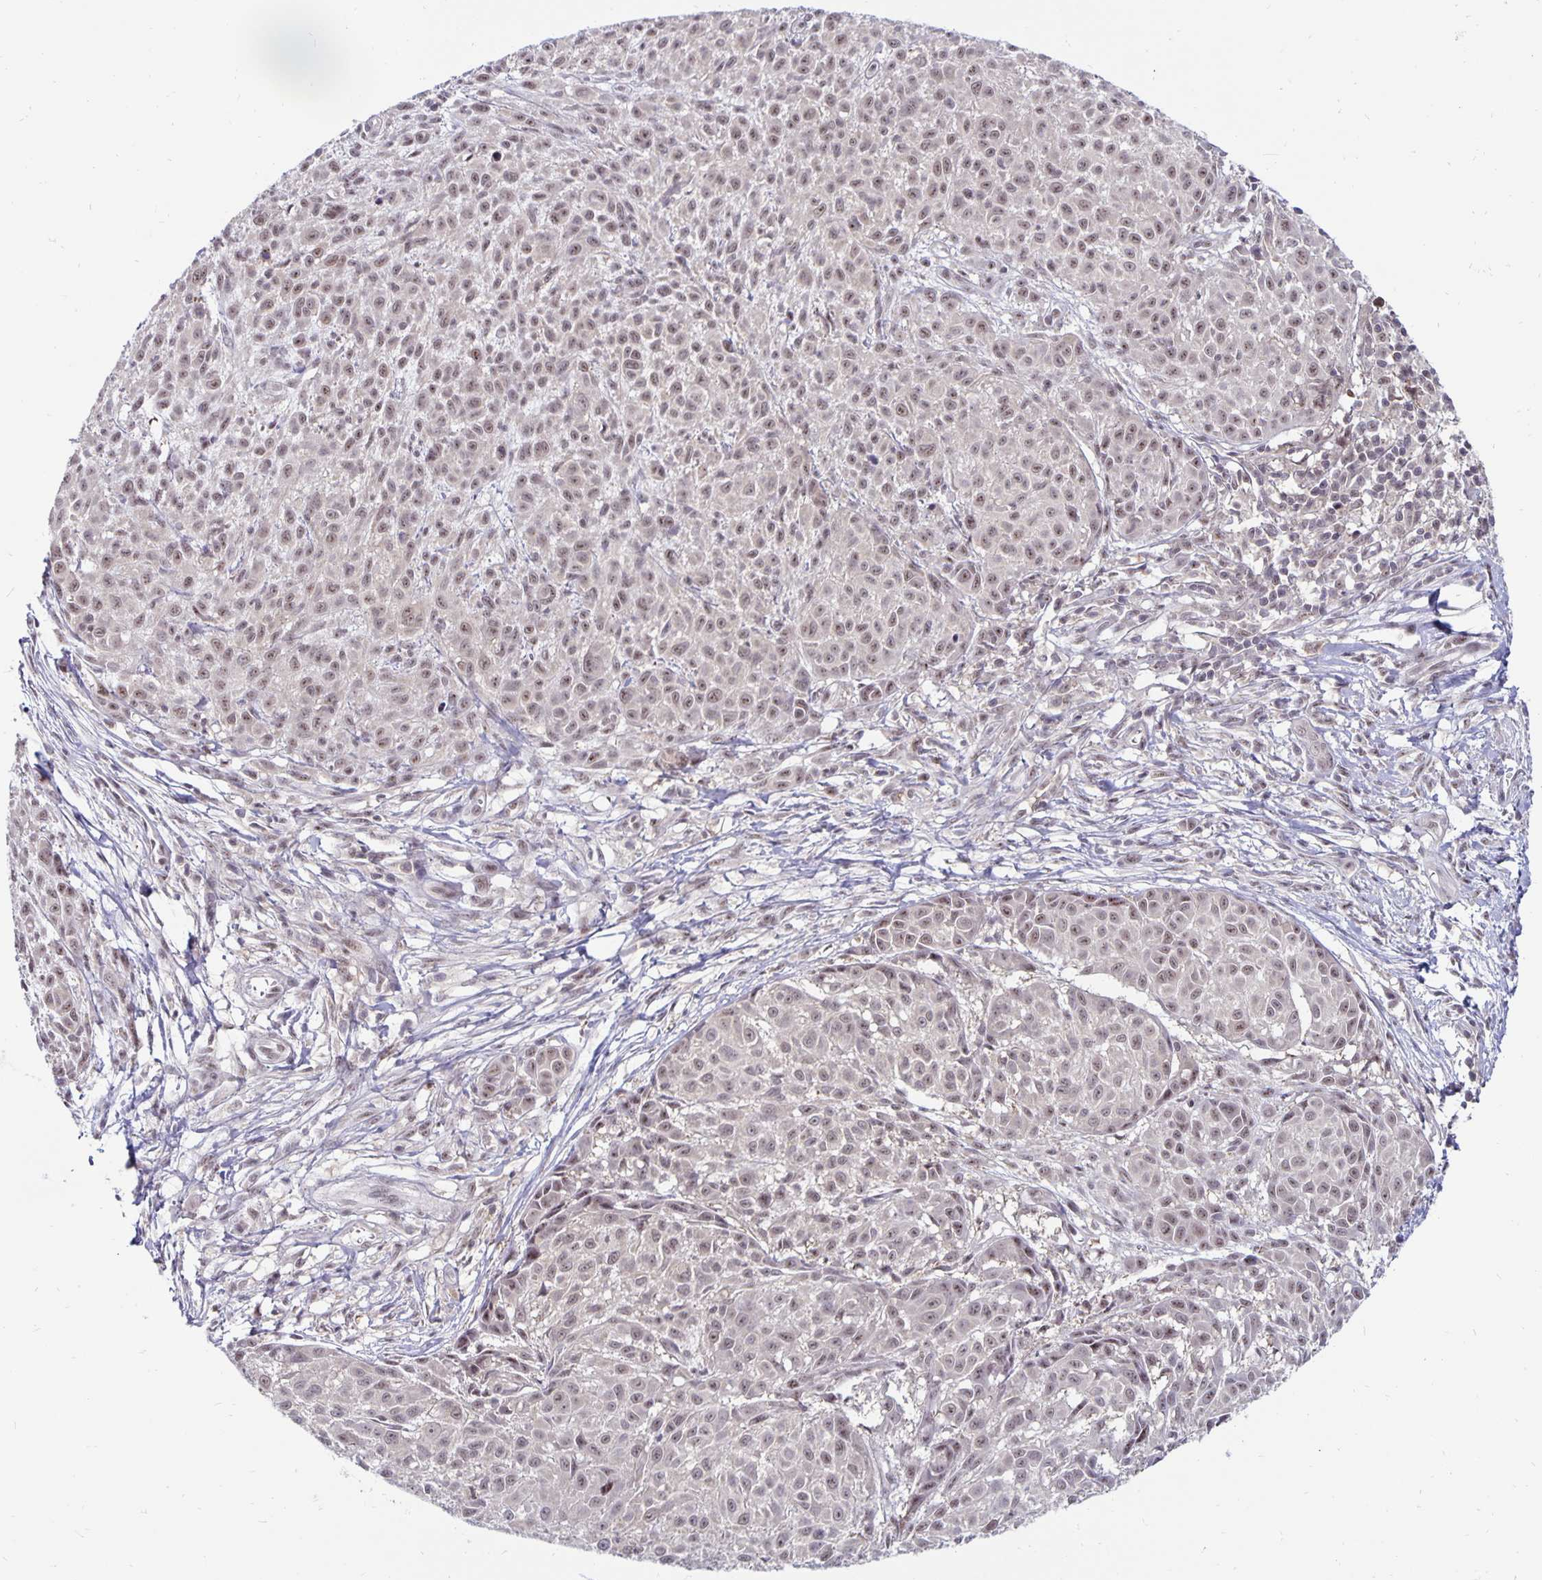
{"staining": {"intensity": "weak", "quantity": "25%-75%", "location": "nuclear"}, "tissue": "melanoma", "cell_type": "Tumor cells", "image_type": "cancer", "snomed": [{"axis": "morphology", "description": "Malignant melanoma, NOS"}, {"axis": "topography", "description": "Skin"}], "caption": "DAB immunohistochemical staining of malignant melanoma reveals weak nuclear protein staining in about 25%-75% of tumor cells.", "gene": "EXOC6B", "patient": {"sex": "male", "age": 48}}